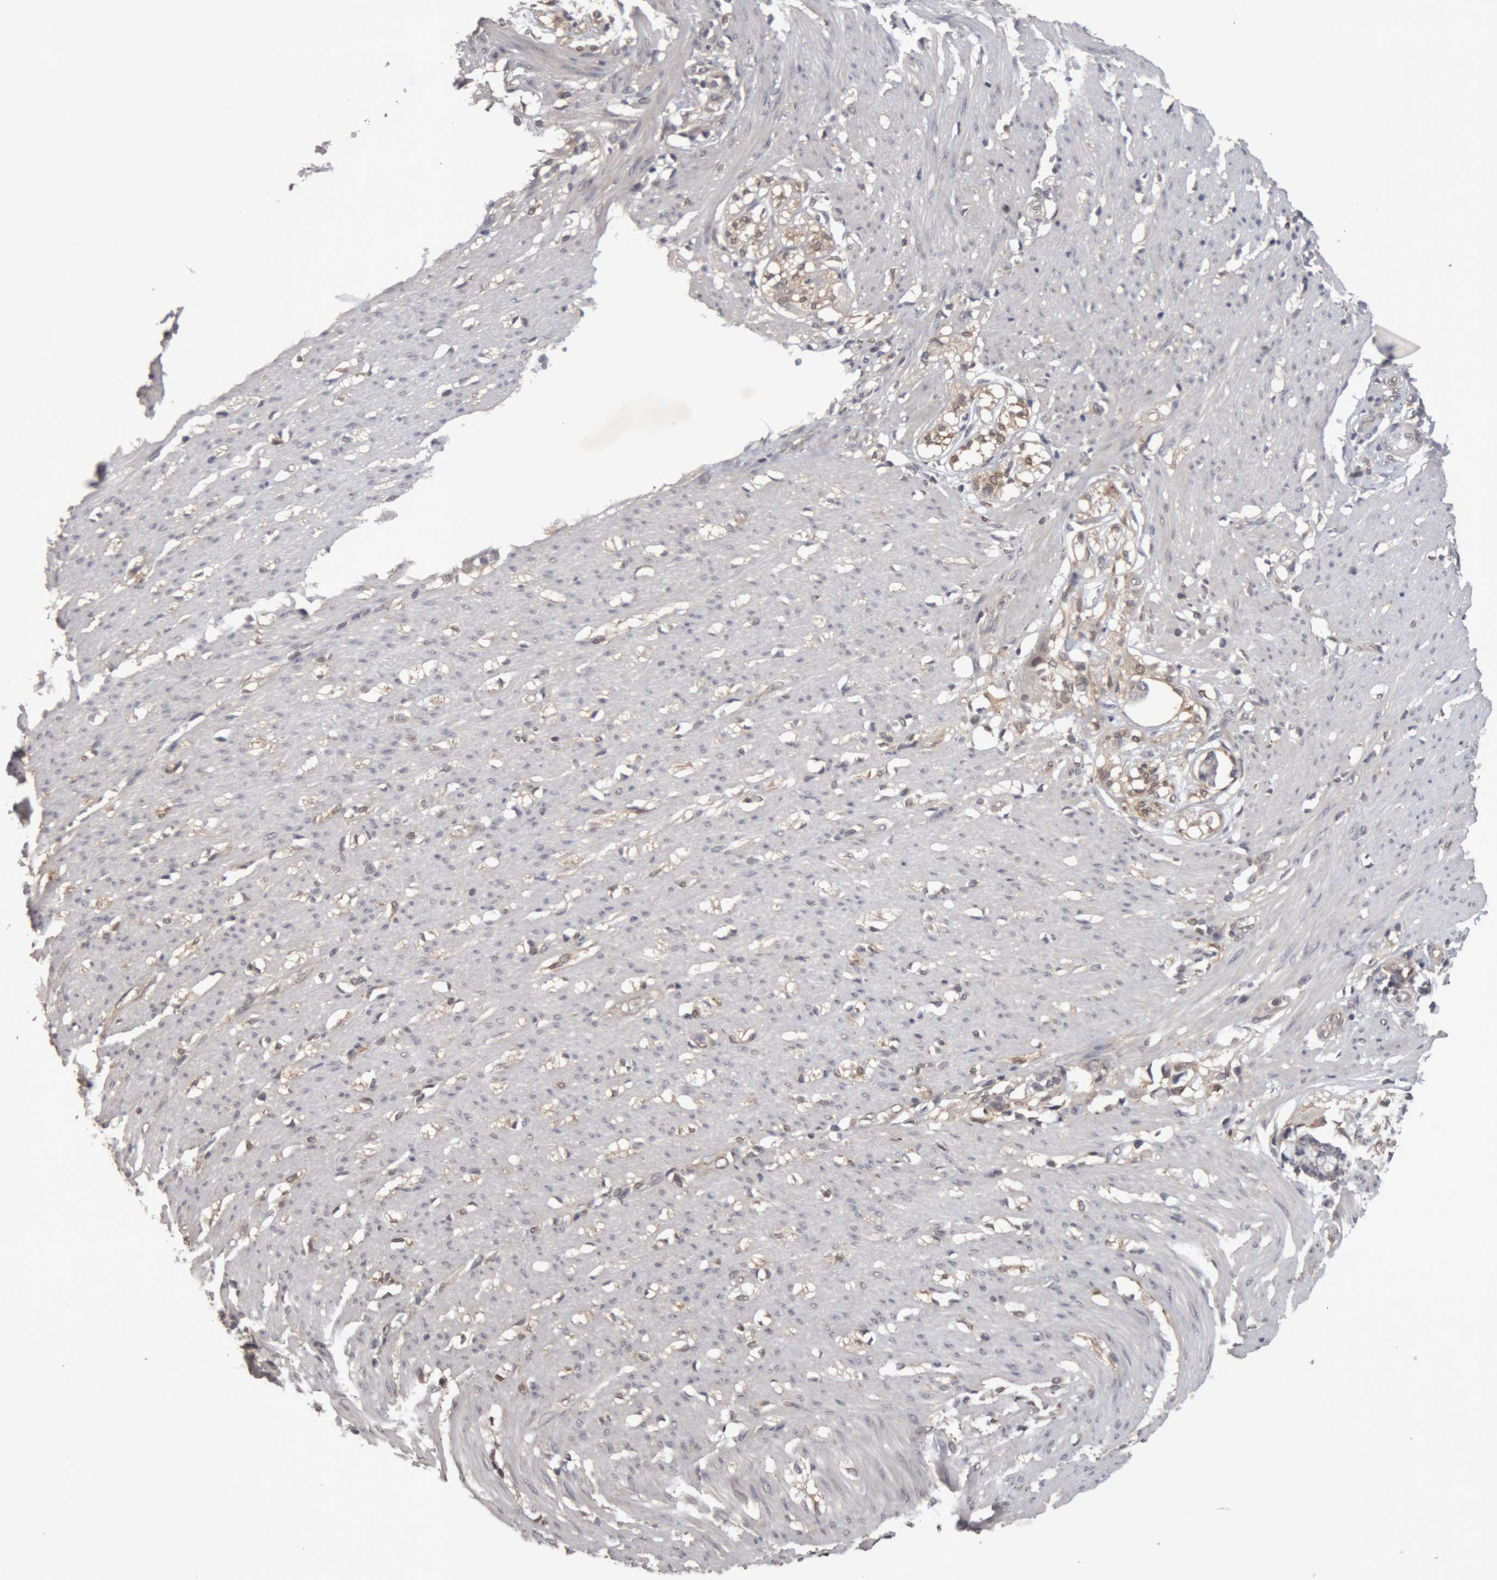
{"staining": {"intensity": "weak", "quantity": "<25%", "location": "cytoplasmic/membranous"}, "tissue": "smooth muscle", "cell_type": "Smooth muscle cells", "image_type": "normal", "snomed": [{"axis": "morphology", "description": "Normal tissue, NOS"}, {"axis": "morphology", "description": "Adenocarcinoma, NOS"}, {"axis": "topography", "description": "Colon"}, {"axis": "topography", "description": "Peripheral nerve tissue"}], "caption": "A high-resolution micrograph shows immunohistochemistry (IHC) staining of benign smooth muscle, which demonstrates no significant positivity in smooth muscle cells. (DAB immunohistochemistry visualized using brightfield microscopy, high magnification).", "gene": "NFATC2", "patient": {"sex": "male", "age": 14}}